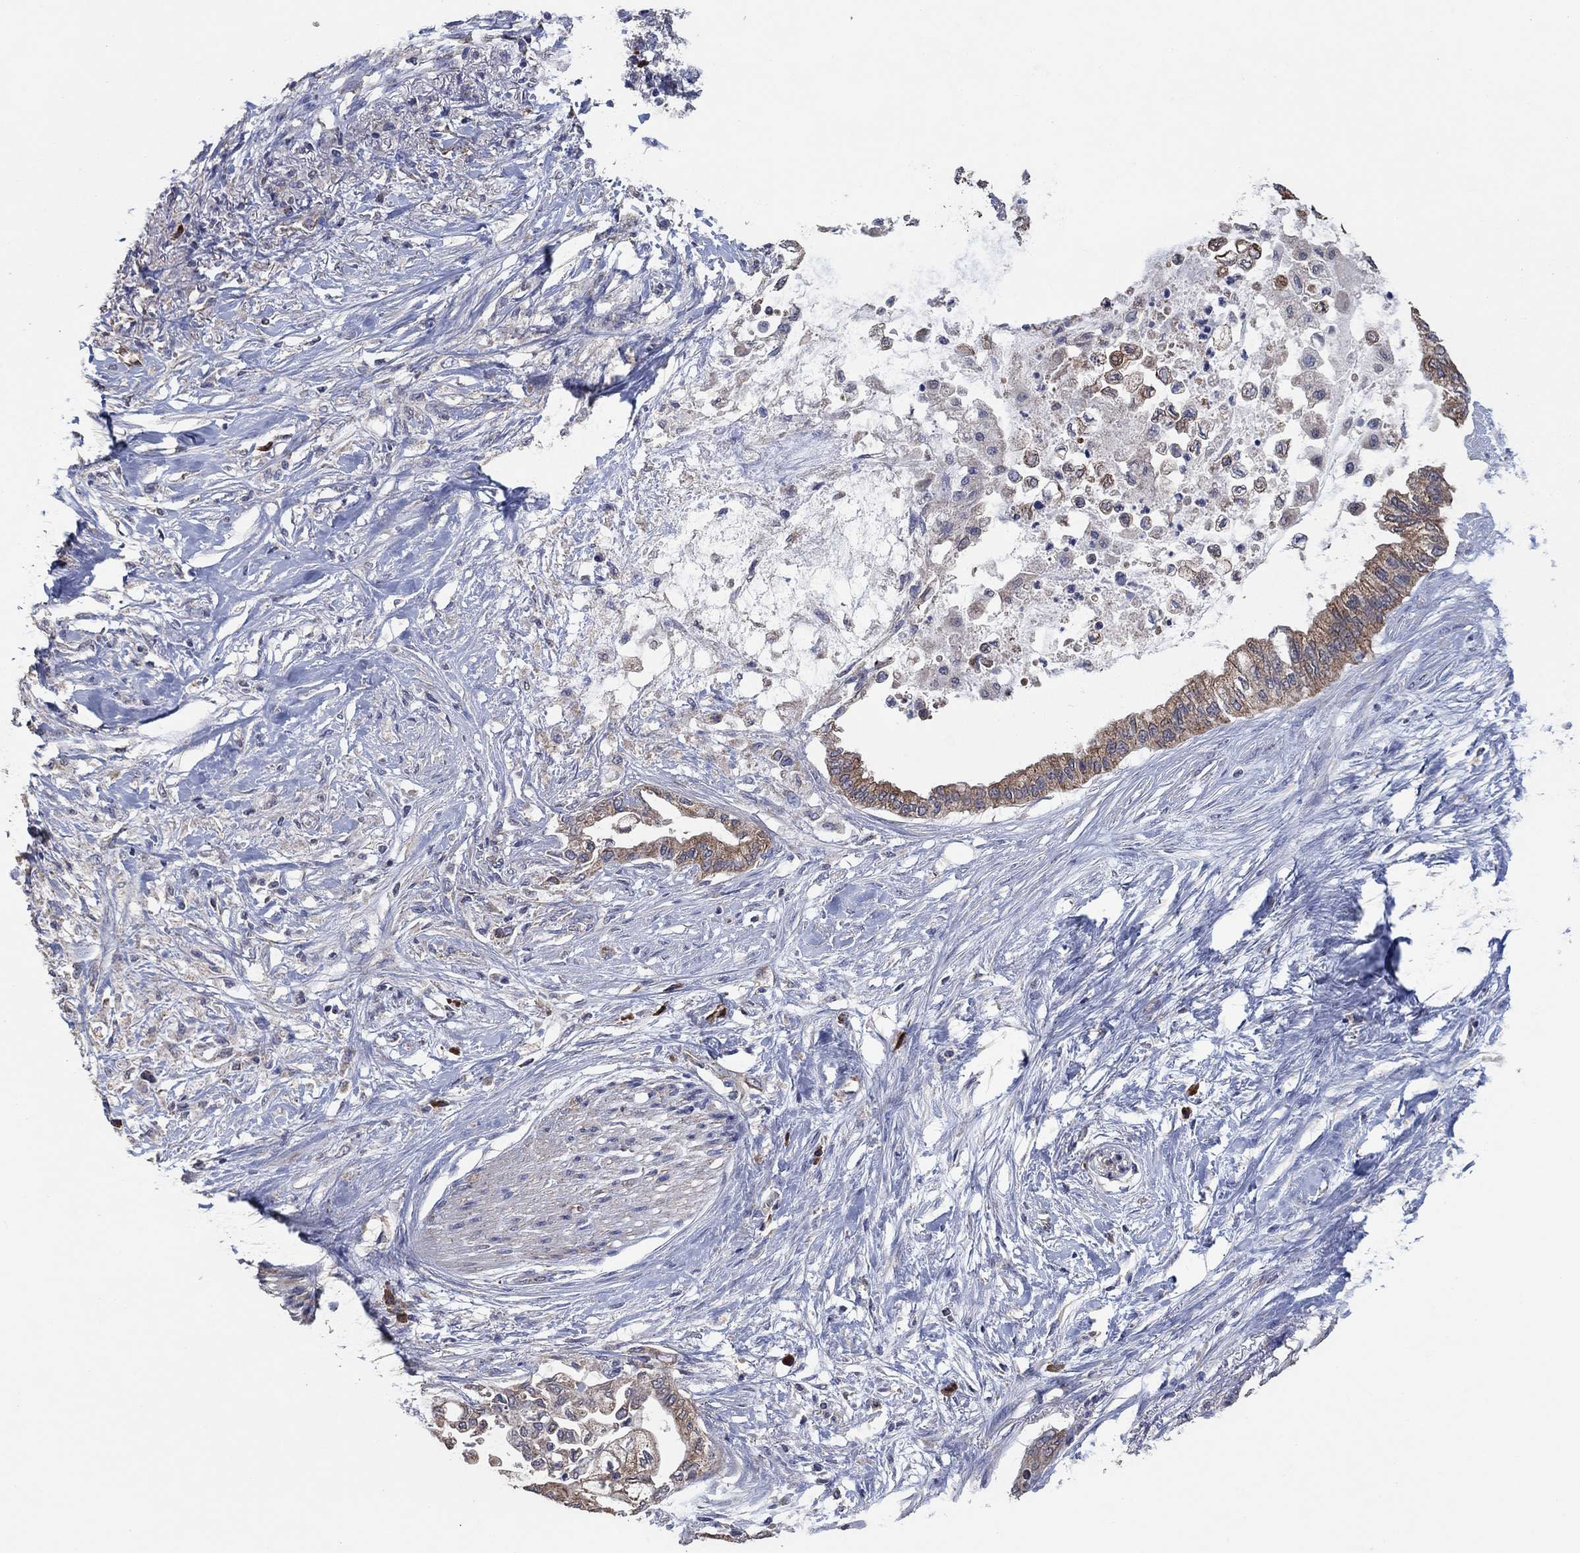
{"staining": {"intensity": "moderate", "quantity": ">75%", "location": "cytoplasmic/membranous"}, "tissue": "pancreatic cancer", "cell_type": "Tumor cells", "image_type": "cancer", "snomed": [{"axis": "morphology", "description": "Normal tissue, NOS"}, {"axis": "morphology", "description": "Adenocarcinoma, NOS"}, {"axis": "topography", "description": "Pancreas"}, {"axis": "topography", "description": "Duodenum"}], "caption": "Human adenocarcinoma (pancreatic) stained with a brown dye displays moderate cytoplasmic/membranous positive expression in approximately >75% of tumor cells.", "gene": "HID1", "patient": {"sex": "female", "age": 60}}